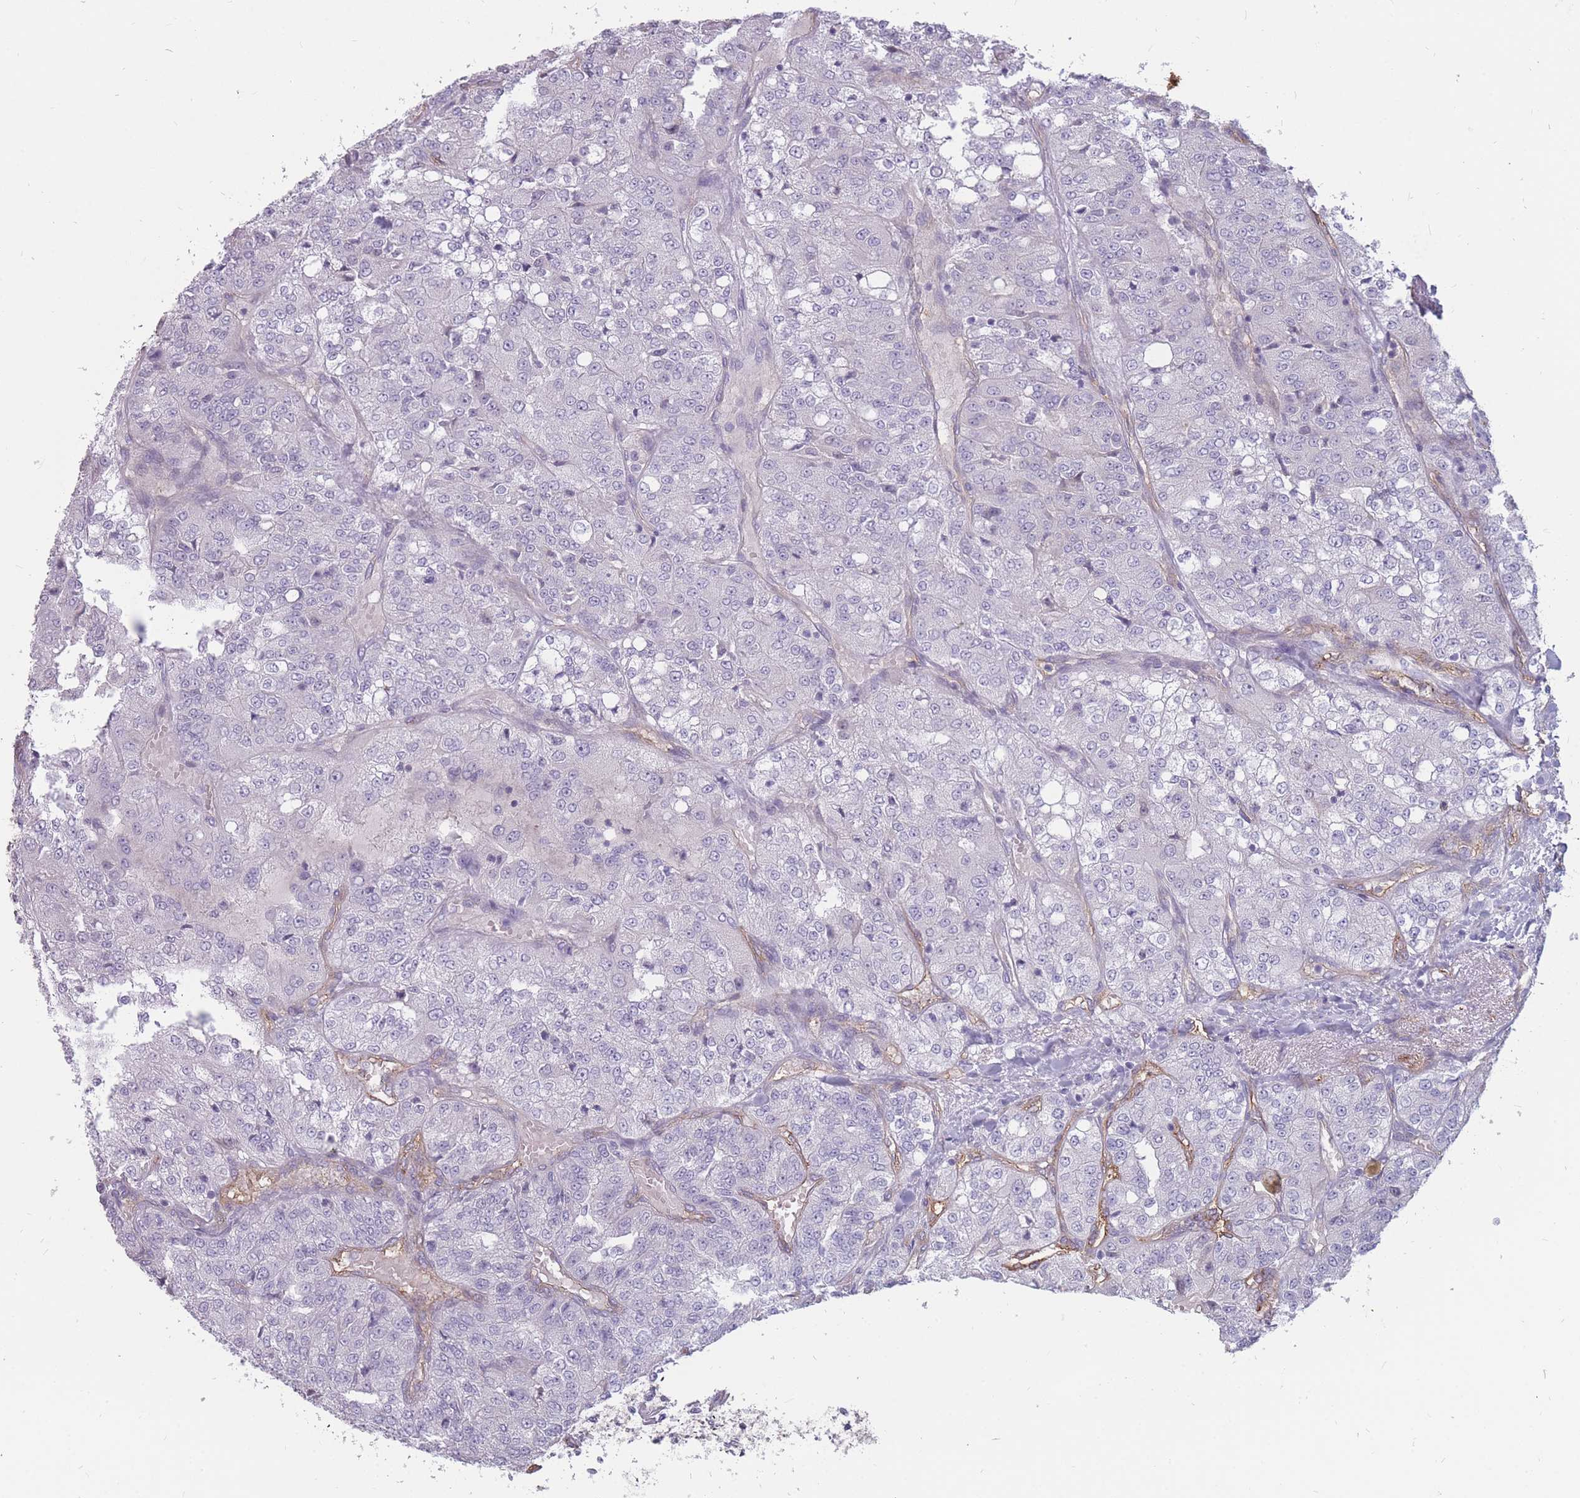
{"staining": {"intensity": "negative", "quantity": "none", "location": "none"}, "tissue": "renal cancer", "cell_type": "Tumor cells", "image_type": "cancer", "snomed": [{"axis": "morphology", "description": "Adenocarcinoma, NOS"}, {"axis": "topography", "description": "Kidney"}], "caption": "The immunohistochemistry micrograph has no significant staining in tumor cells of renal cancer (adenocarcinoma) tissue.", "gene": "GNA11", "patient": {"sex": "female", "age": 63}}